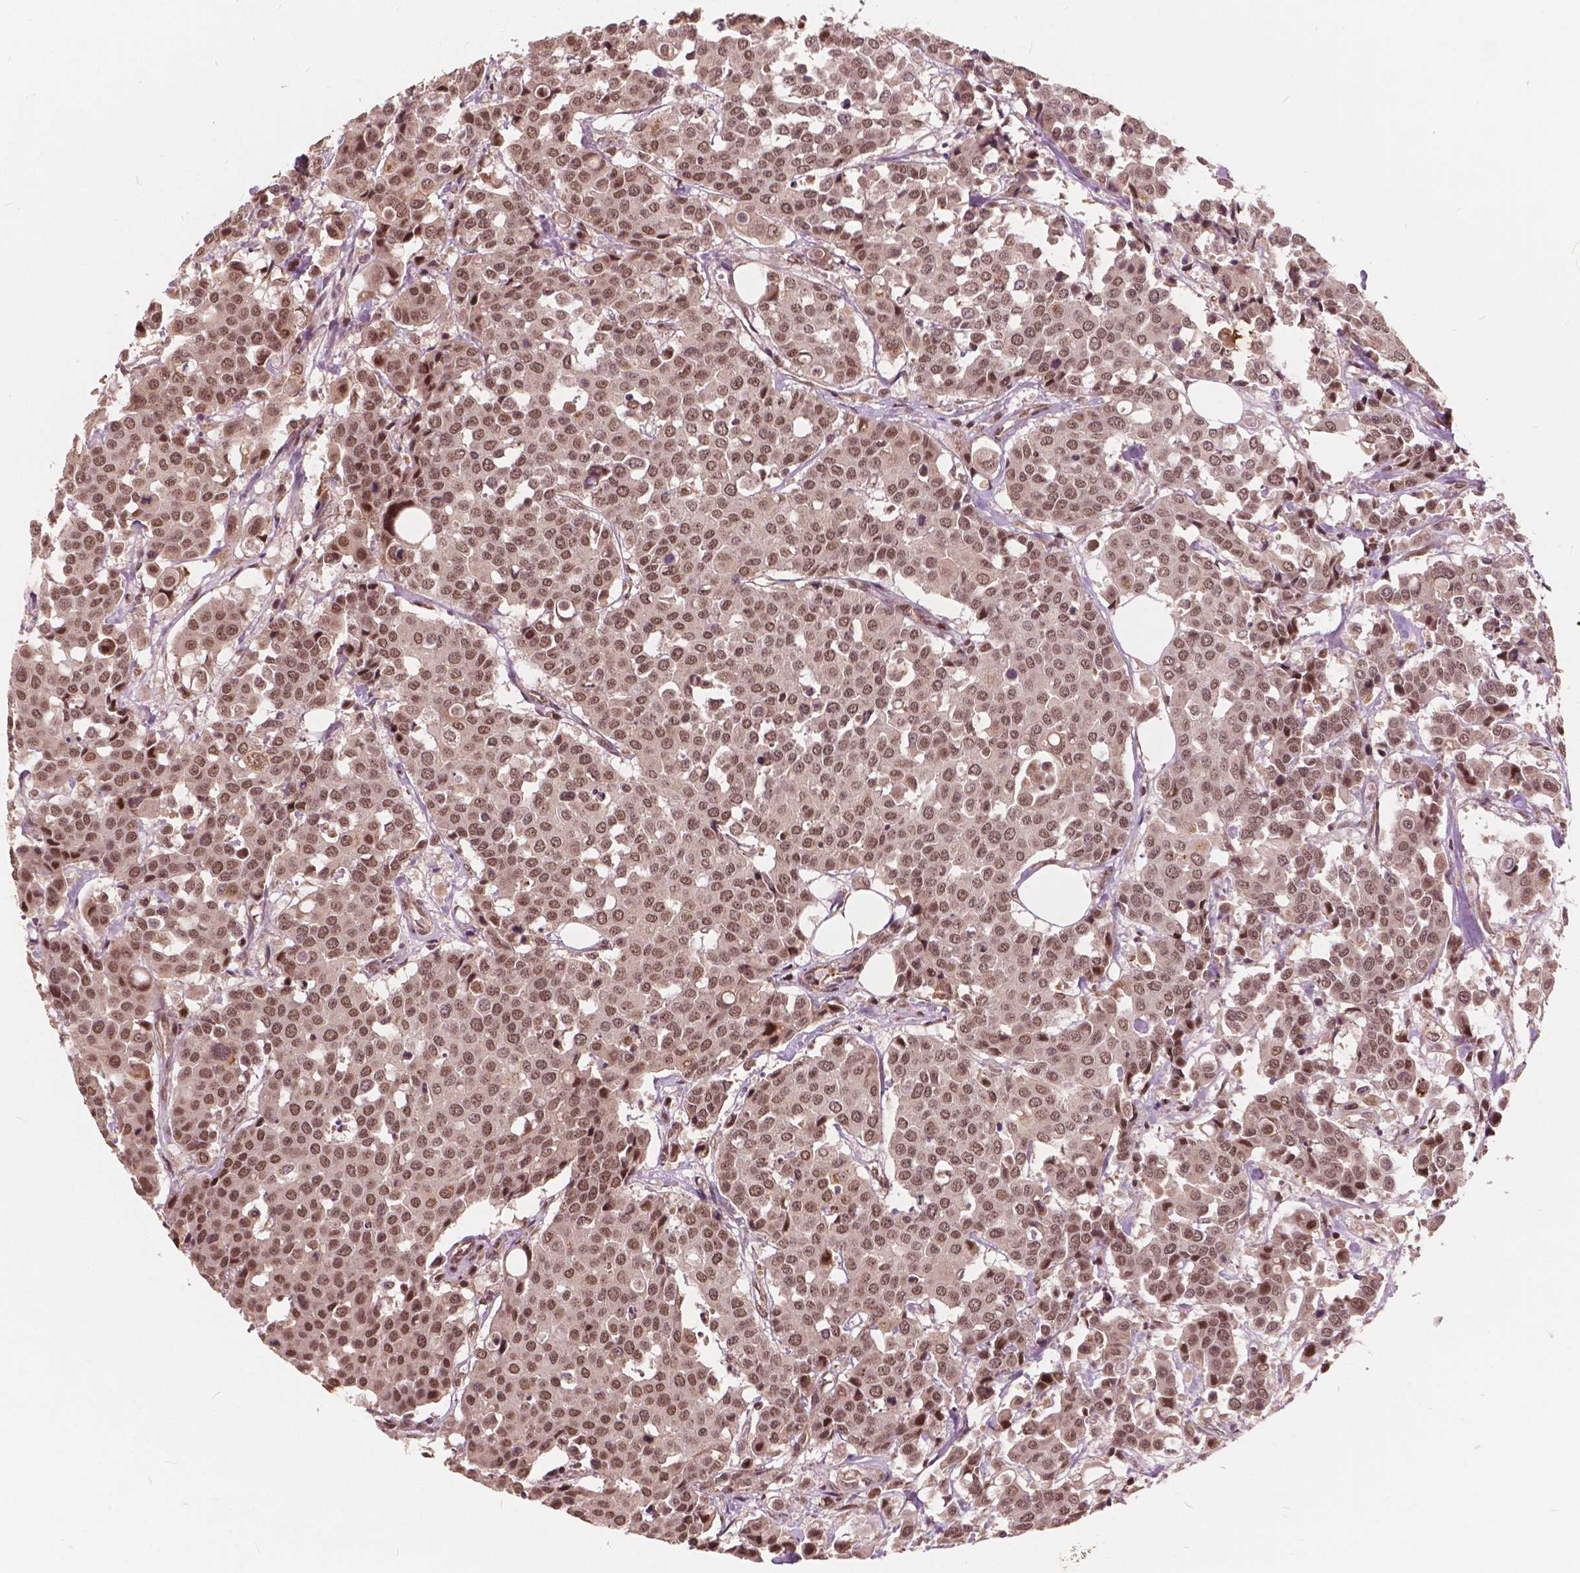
{"staining": {"intensity": "moderate", "quantity": ">75%", "location": "nuclear"}, "tissue": "carcinoid", "cell_type": "Tumor cells", "image_type": "cancer", "snomed": [{"axis": "morphology", "description": "Carcinoid, malignant, NOS"}, {"axis": "topography", "description": "Colon"}], "caption": "The image shows staining of carcinoid (malignant), revealing moderate nuclear protein expression (brown color) within tumor cells. The protein of interest is stained brown, and the nuclei are stained in blue (DAB IHC with brightfield microscopy, high magnification).", "gene": "GPS2", "patient": {"sex": "male", "age": 81}}